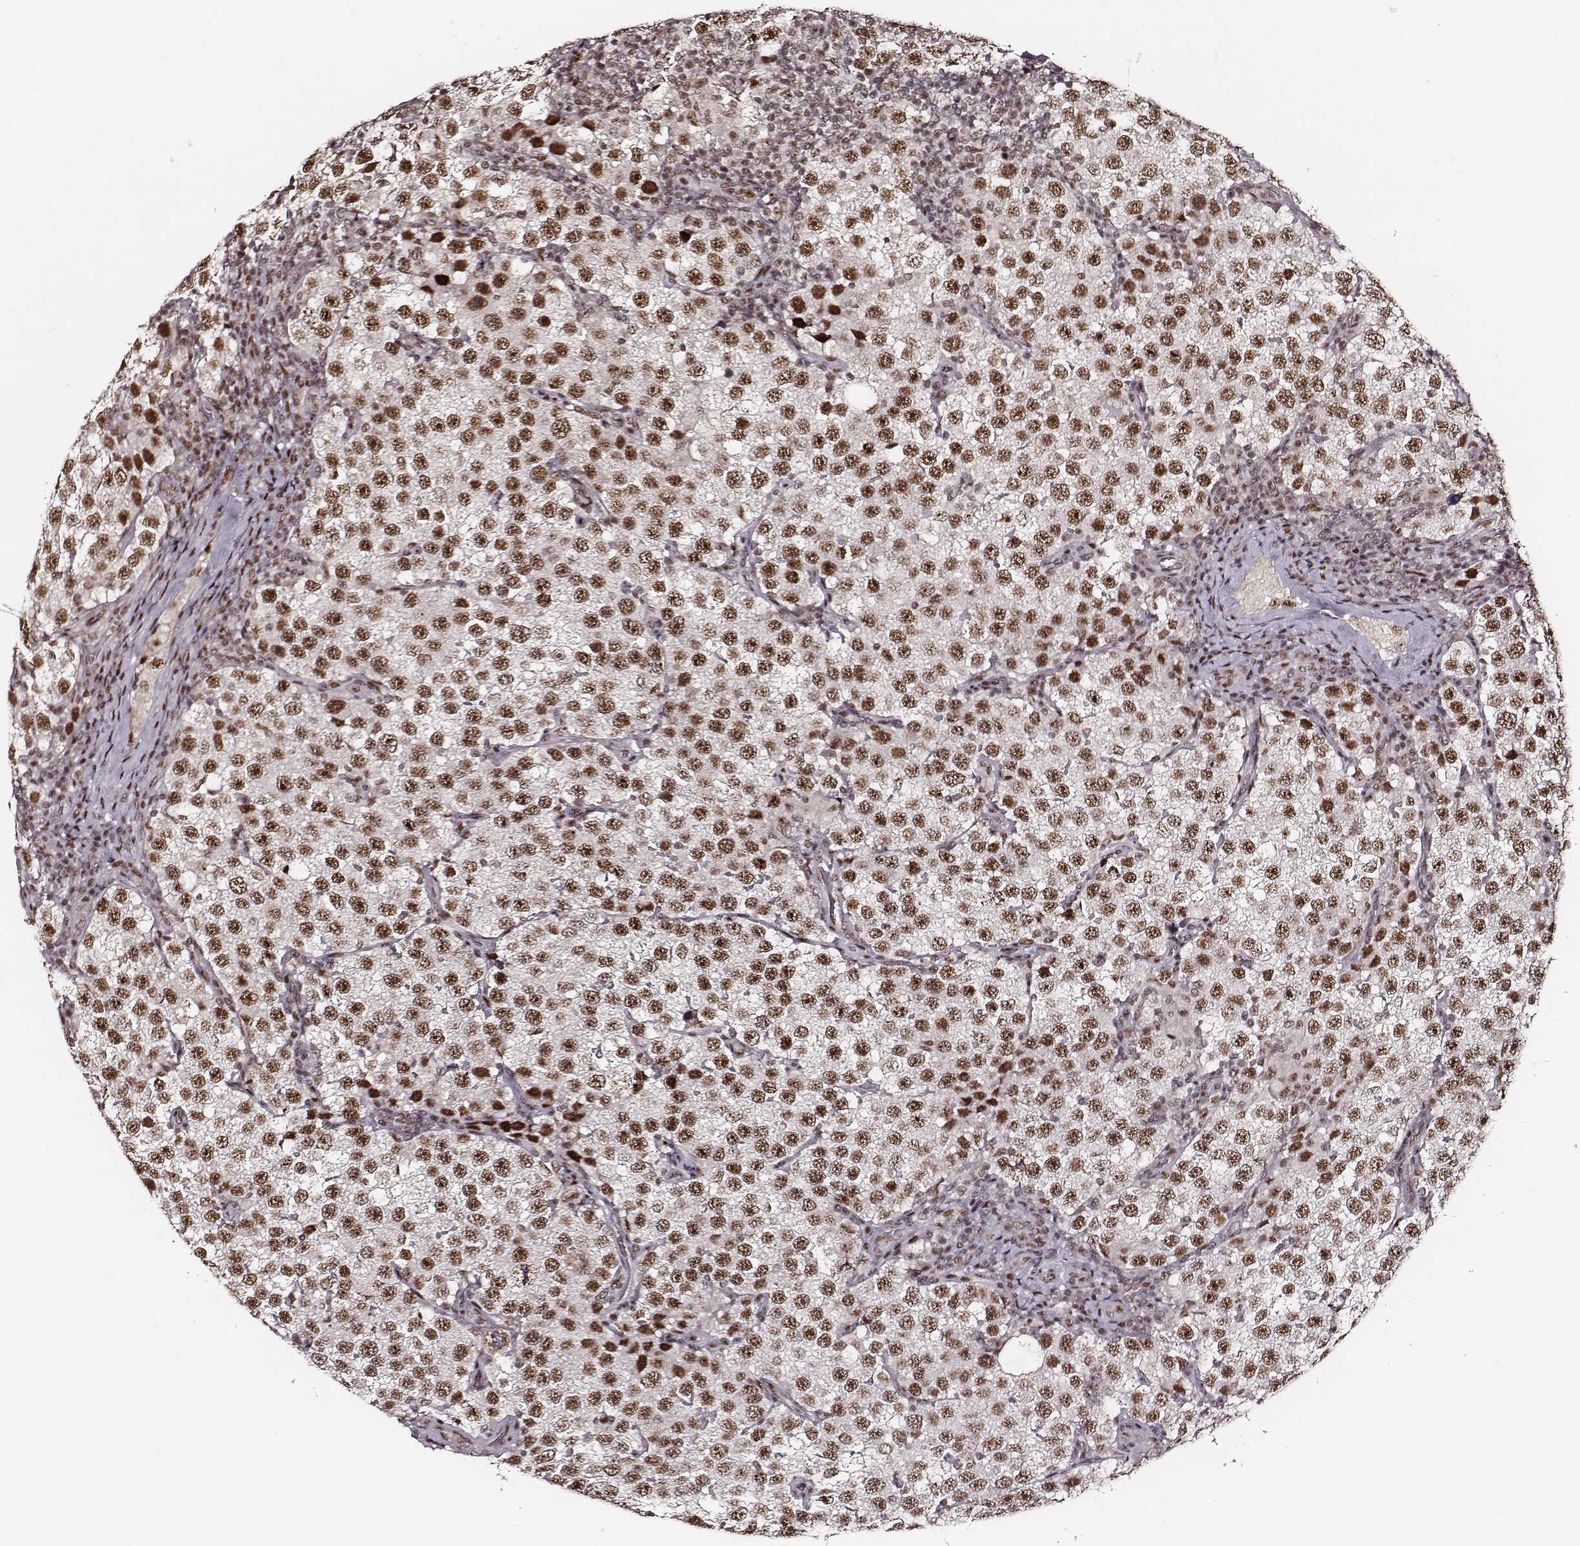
{"staining": {"intensity": "strong", "quantity": ">75%", "location": "nuclear"}, "tissue": "testis cancer", "cell_type": "Tumor cells", "image_type": "cancer", "snomed": [{"axis": "morphology", "description": "Seminoma, NOS"}, {"axis": "topography", "description": "Testis"}], "caption": "Testis seminoma was stained to show a protein in brown. There is high levels of strong nuclear expression in approximately >75% of tumor cells. (brown staining indicates protein expression, while blue staining denotes nuclei).", "gene": "PPARA", "patient": {"sex": "male", "age": 37}}